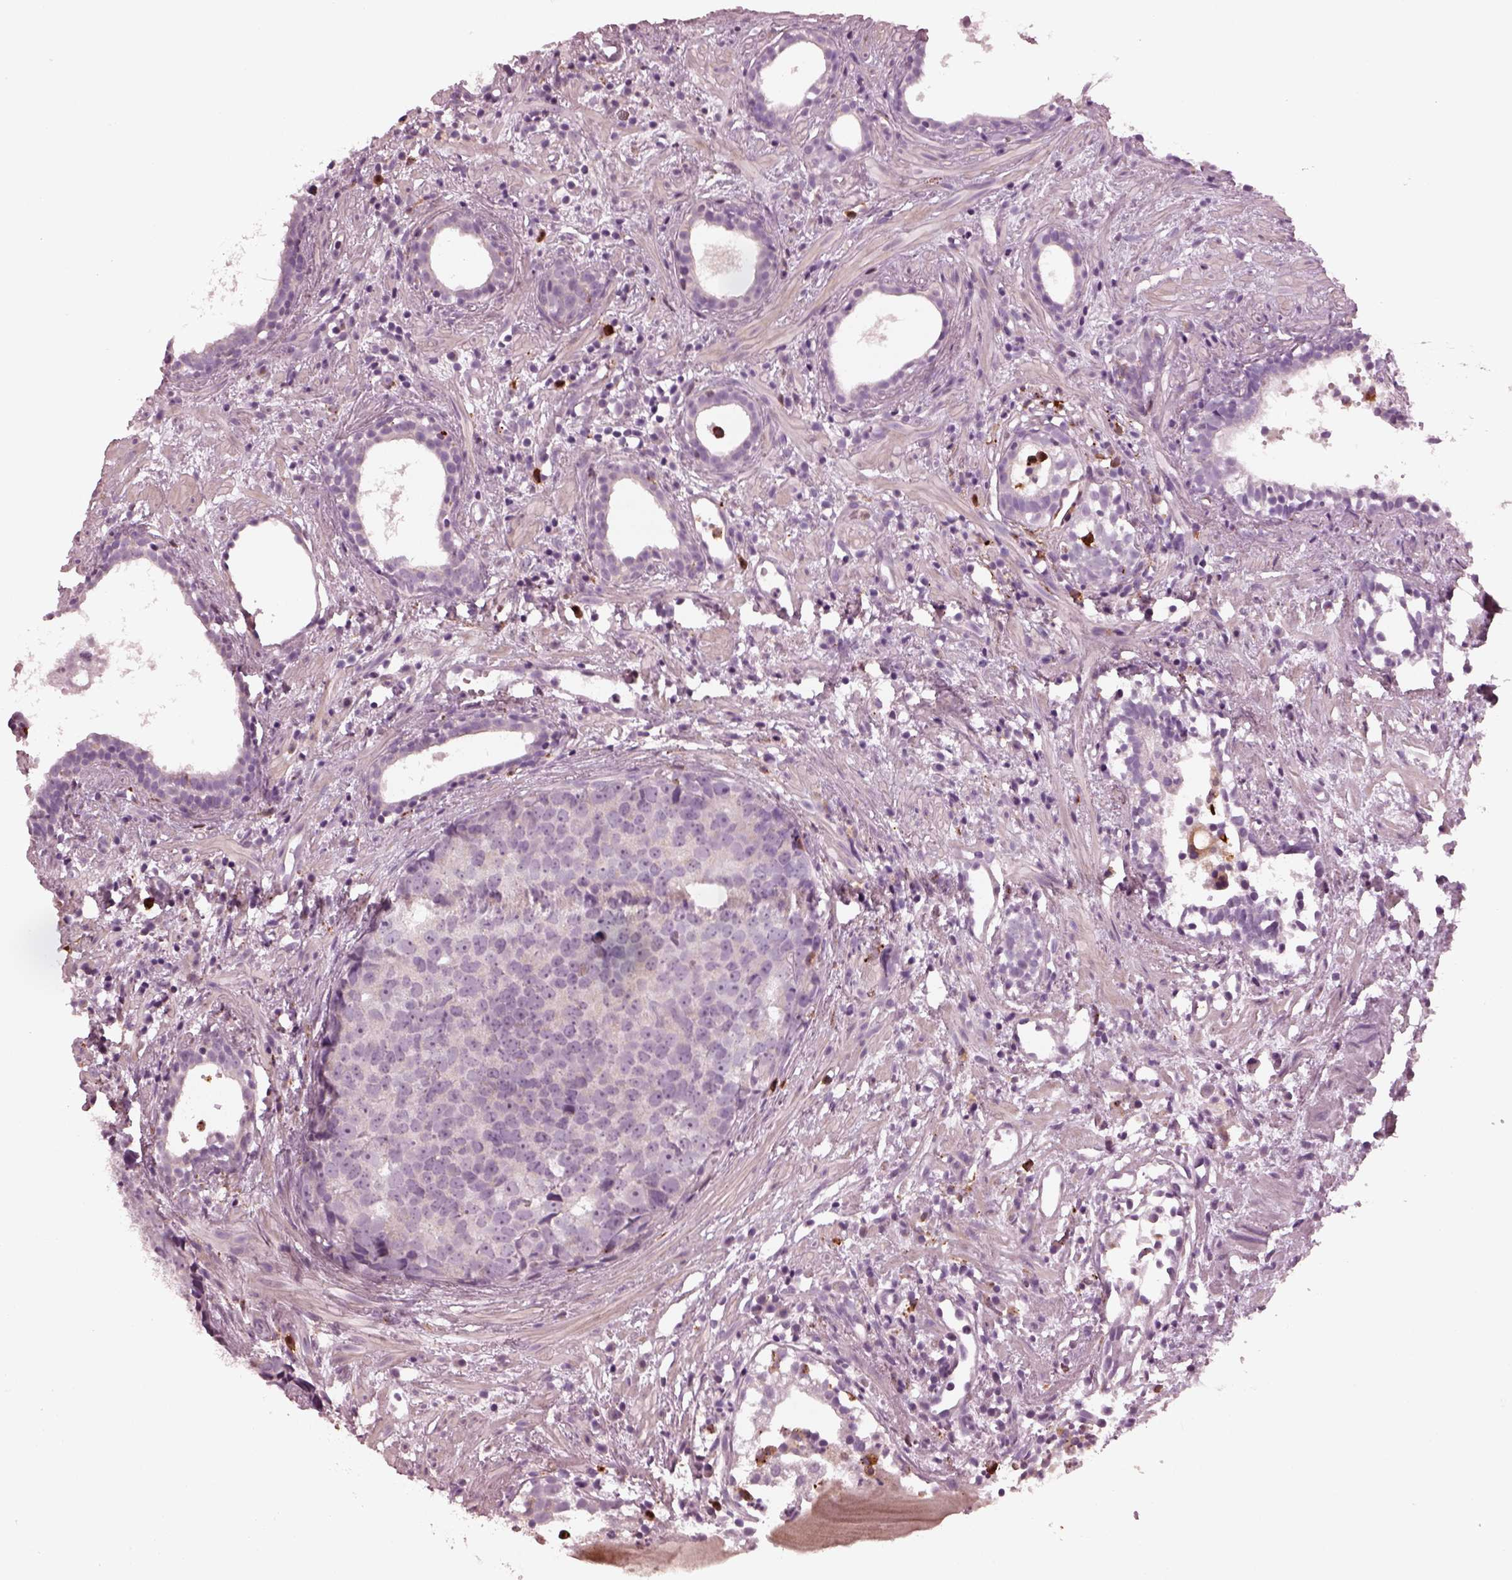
{"staining": {"intensity": "negative", "quantity": "none", "location": "none"}, "tissue": "prostate cancer", "cell_type": "Tumor cells", "image_type": "cancer", "snomed": [{"axis": "morphology", "description": "Adenocarcinoma, High grade"}, {"axis": "topography", "description": "Prostate"}], "caption": "Immunohistochemistry (IHC) image of neoplastic tissue: prostate adenocarcinoma (high-grade) stained with DAB shows no significant protein expression in tumor cells.", "gene": "SLAMF8", "patient": {"sex": "male", "age": 83}}